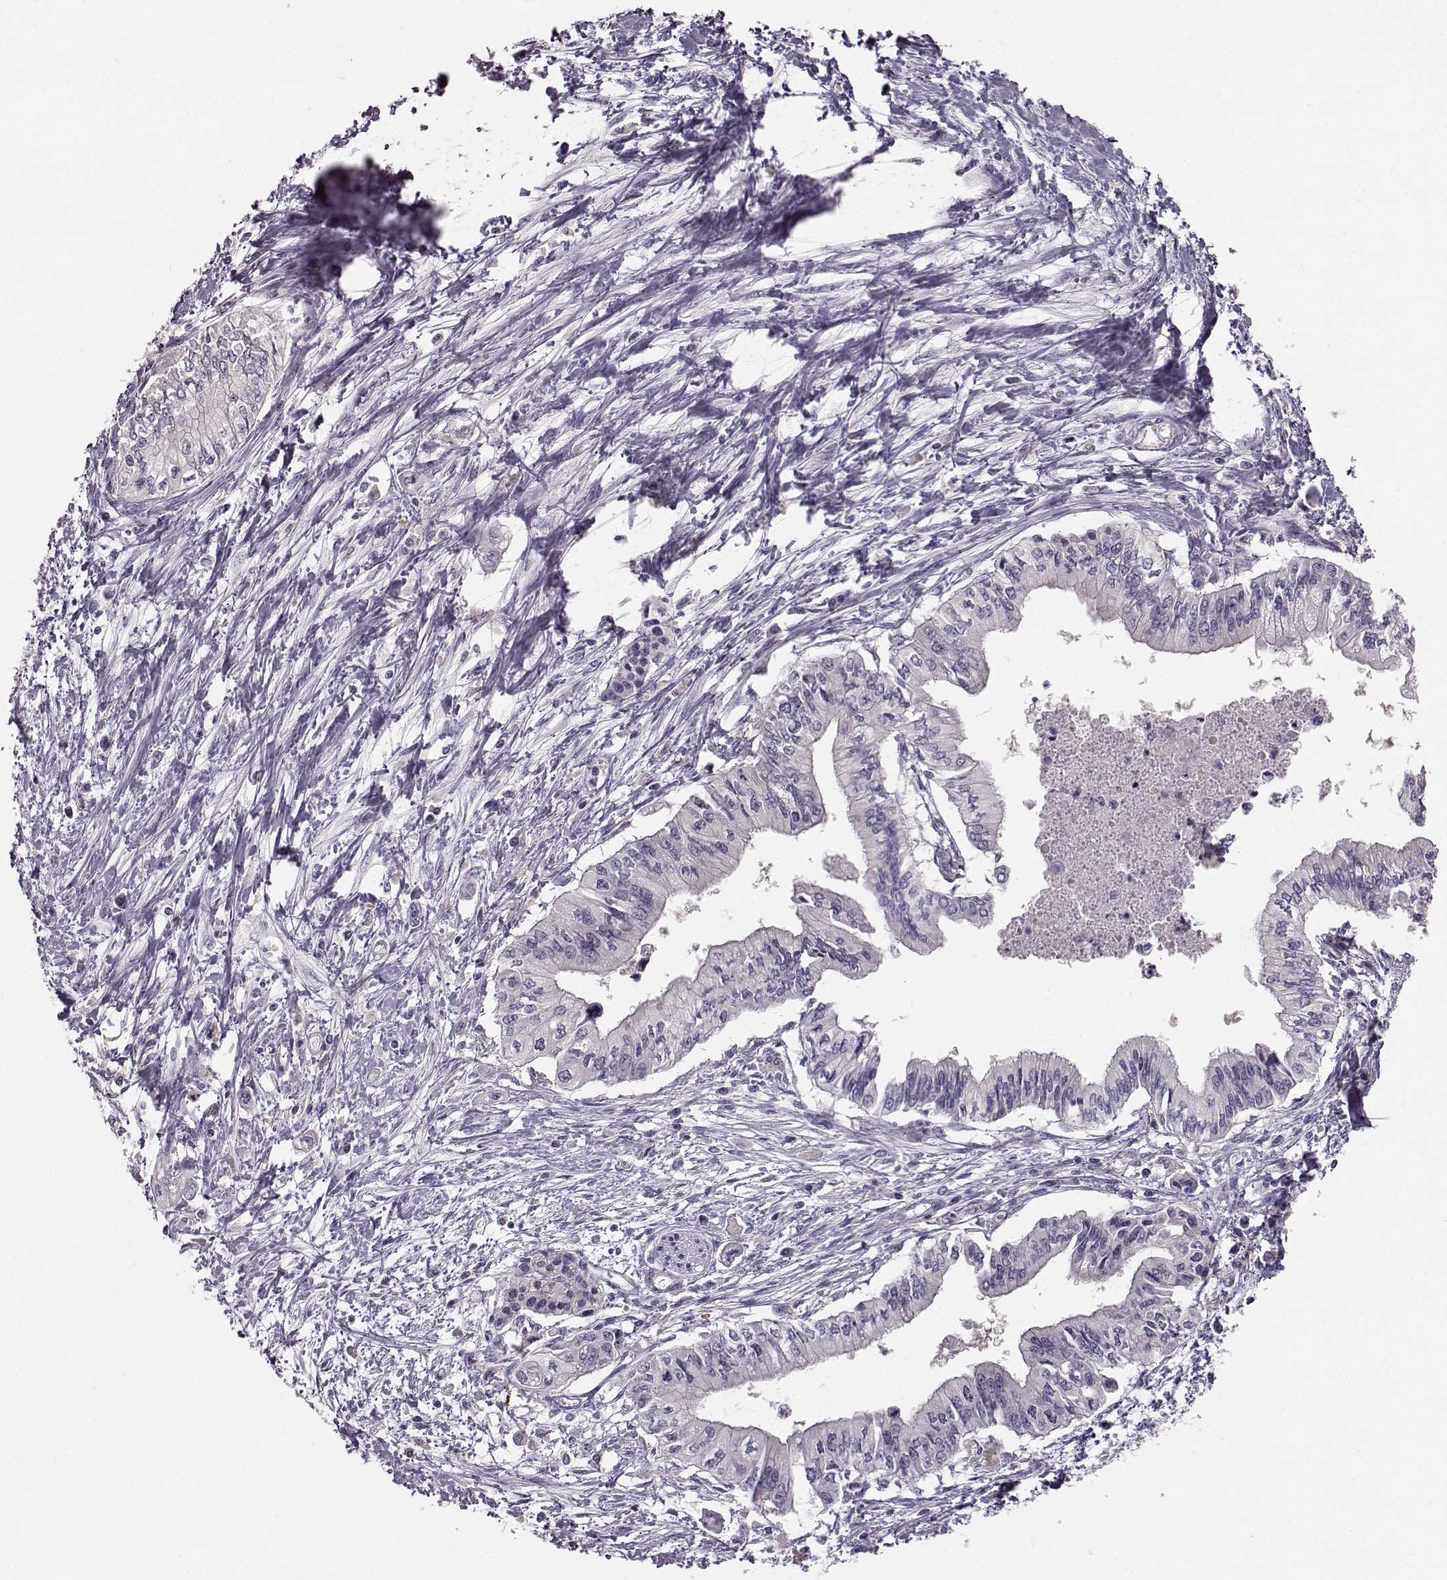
{"staining": {"intensity": "negative", "quantity": "none", "location": "none"}, "tissue": "pancreatic cancer", "cell_type": "Tumor cells", "image_type": "cancer", "snomed": [{"axis": "morphology", "description": "Adenocarcinoma, NOS"}, {"axis": "topography", "description": "Pancreas"}], "caption": "Adenocarcinoma (pancreatic) was stained to show a protein in brown. There is no significant expression in tumor cells.", "gene": "GPR50", "patient": {"sex": "female", "age": 61}}